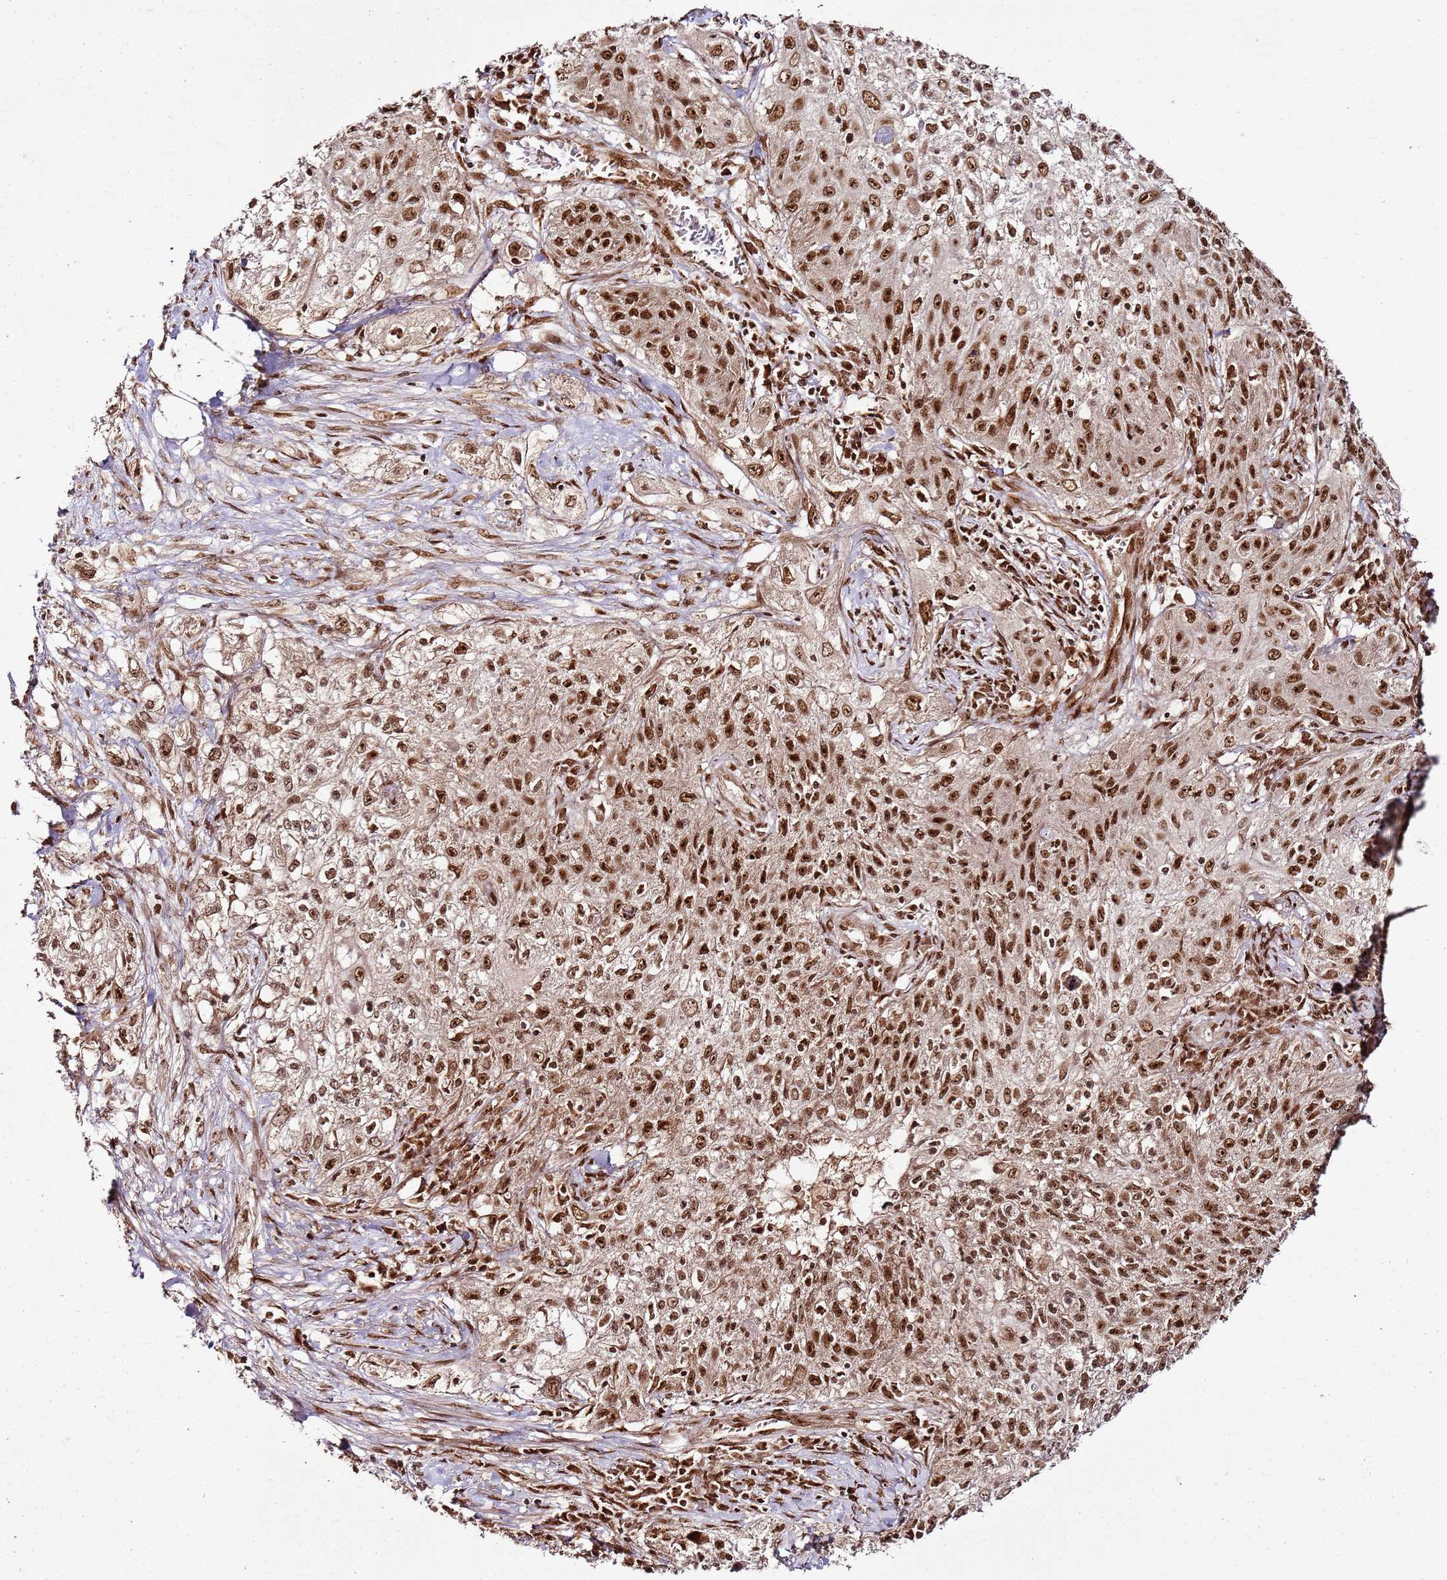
{"staining": {"intensity": "strong", "quantity": ">75%", "location": "nuclear"}, "tissue": "lung cancer", "cell_type": "Tumor cells", "image_type": "cancer", "snomed": [{"axis": "morphology", "description": "Squamous cell carcinoma, NOS"}, {"axis": "topography", "description": "Lung"}], "caption": "Immunohistochemical staining of lung cancer displays high levels of strong nuclear staining in approximately >75% of tumor cells. The protein of interest is stained brown, and the nuclei are stained in blue (DAB IHC with brightfield microscopy, high magnification).", "gene": "XRN2", "patient": {"sex": "female", "age": 69}}